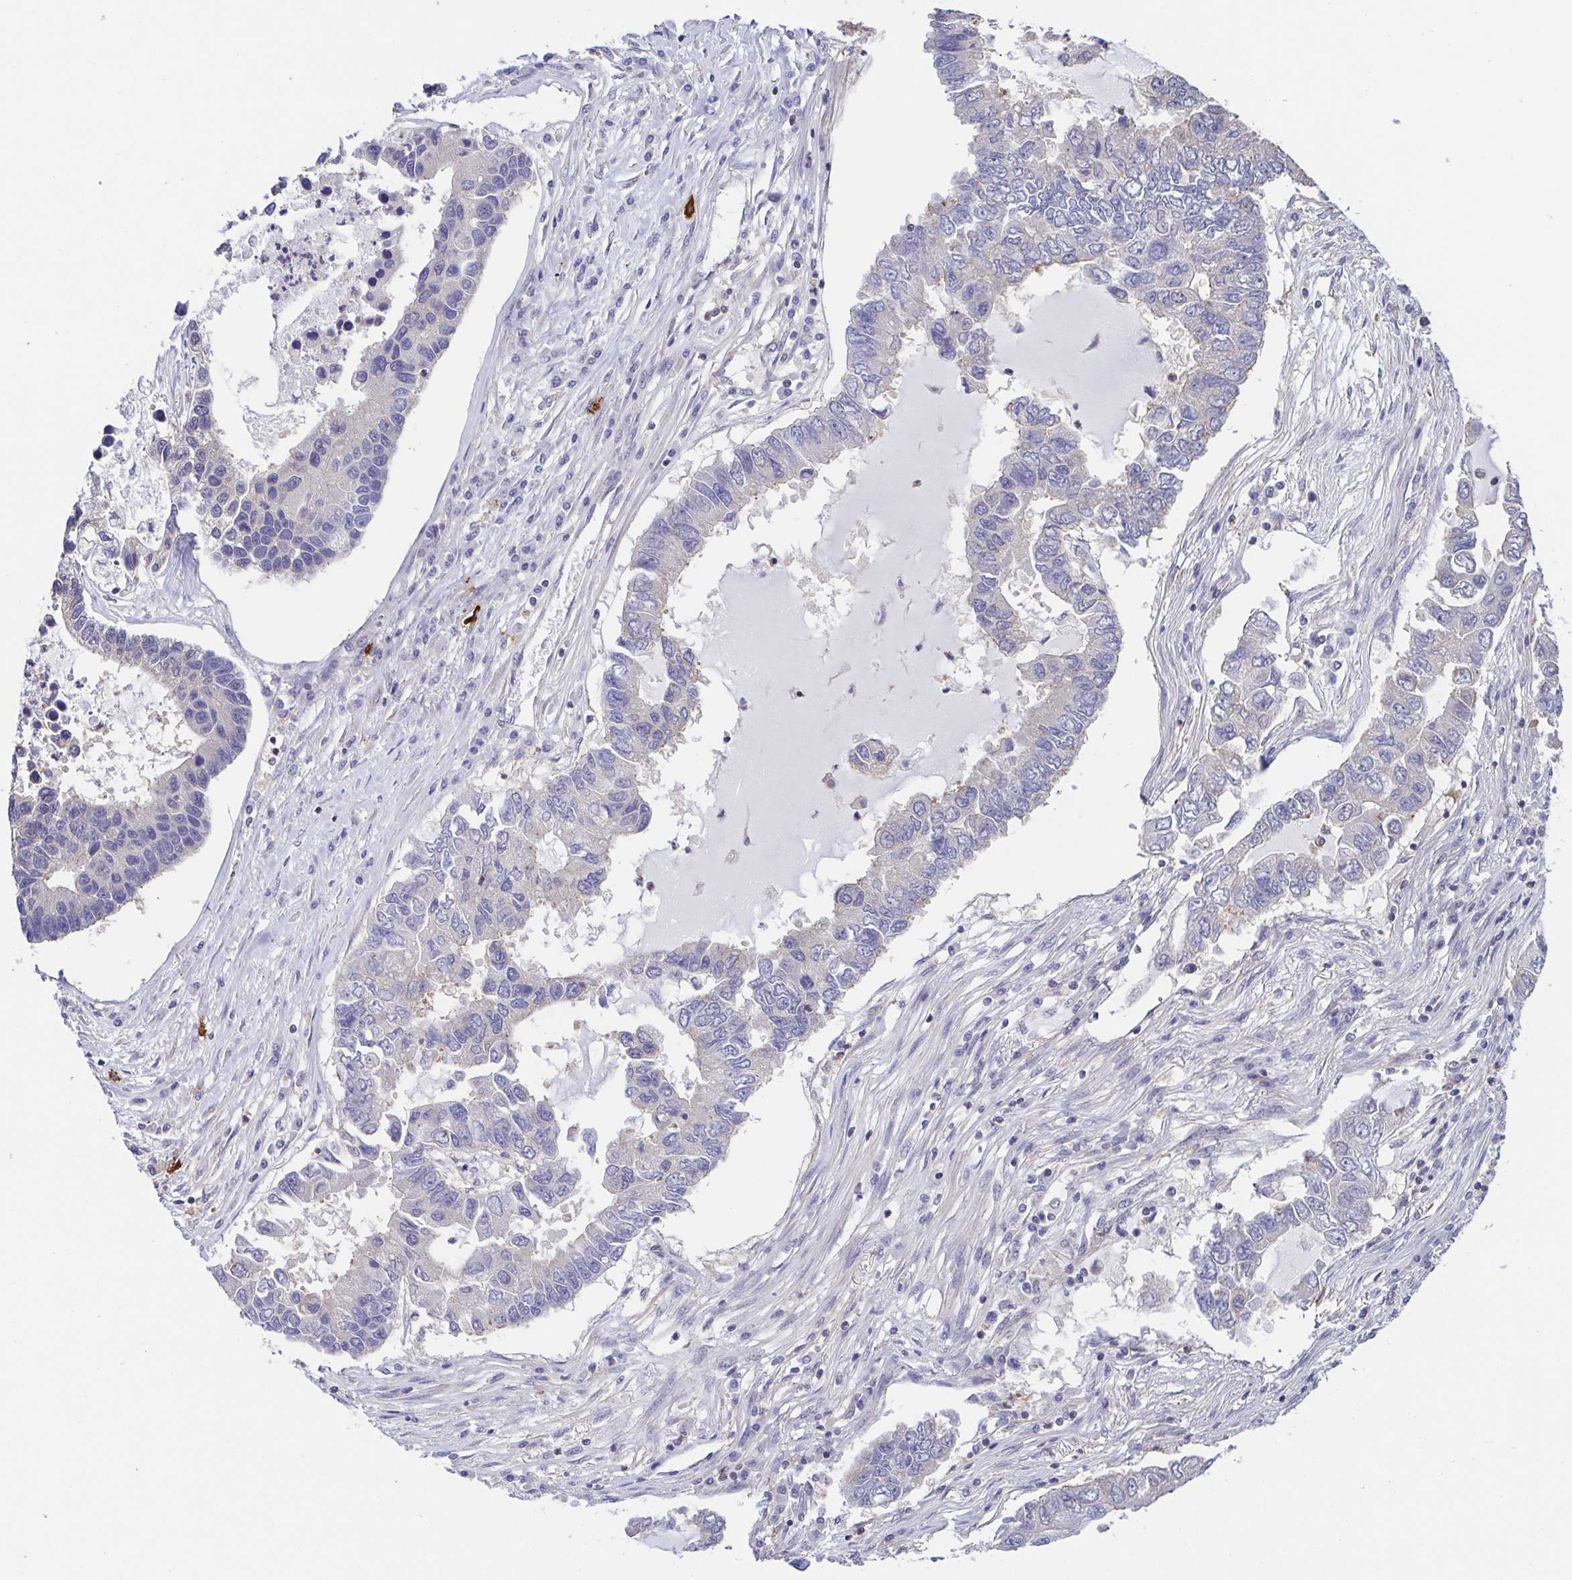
{"staining": {"intensity": "negative", "quantity": "none", "location": "none"}, "tissue": "lung cancer", "cell_type": "Tumor cells", "image_type": "cancer", "snomed": [{"axis": "morphology", "description": "Adenocarcinoma, NOS"}, {"axis": "topography", "description": "Bronchus"}, {"axis": "topography", "description": "Lung"}], "caption": "Tumor cells show no significant expression in lung cancer. (DAB (3,3'-diaminobenzidine) IHC with hematoxylin counter stain).", "gene": "PREPL", "patient": {"sex": "female", "age": 51}}